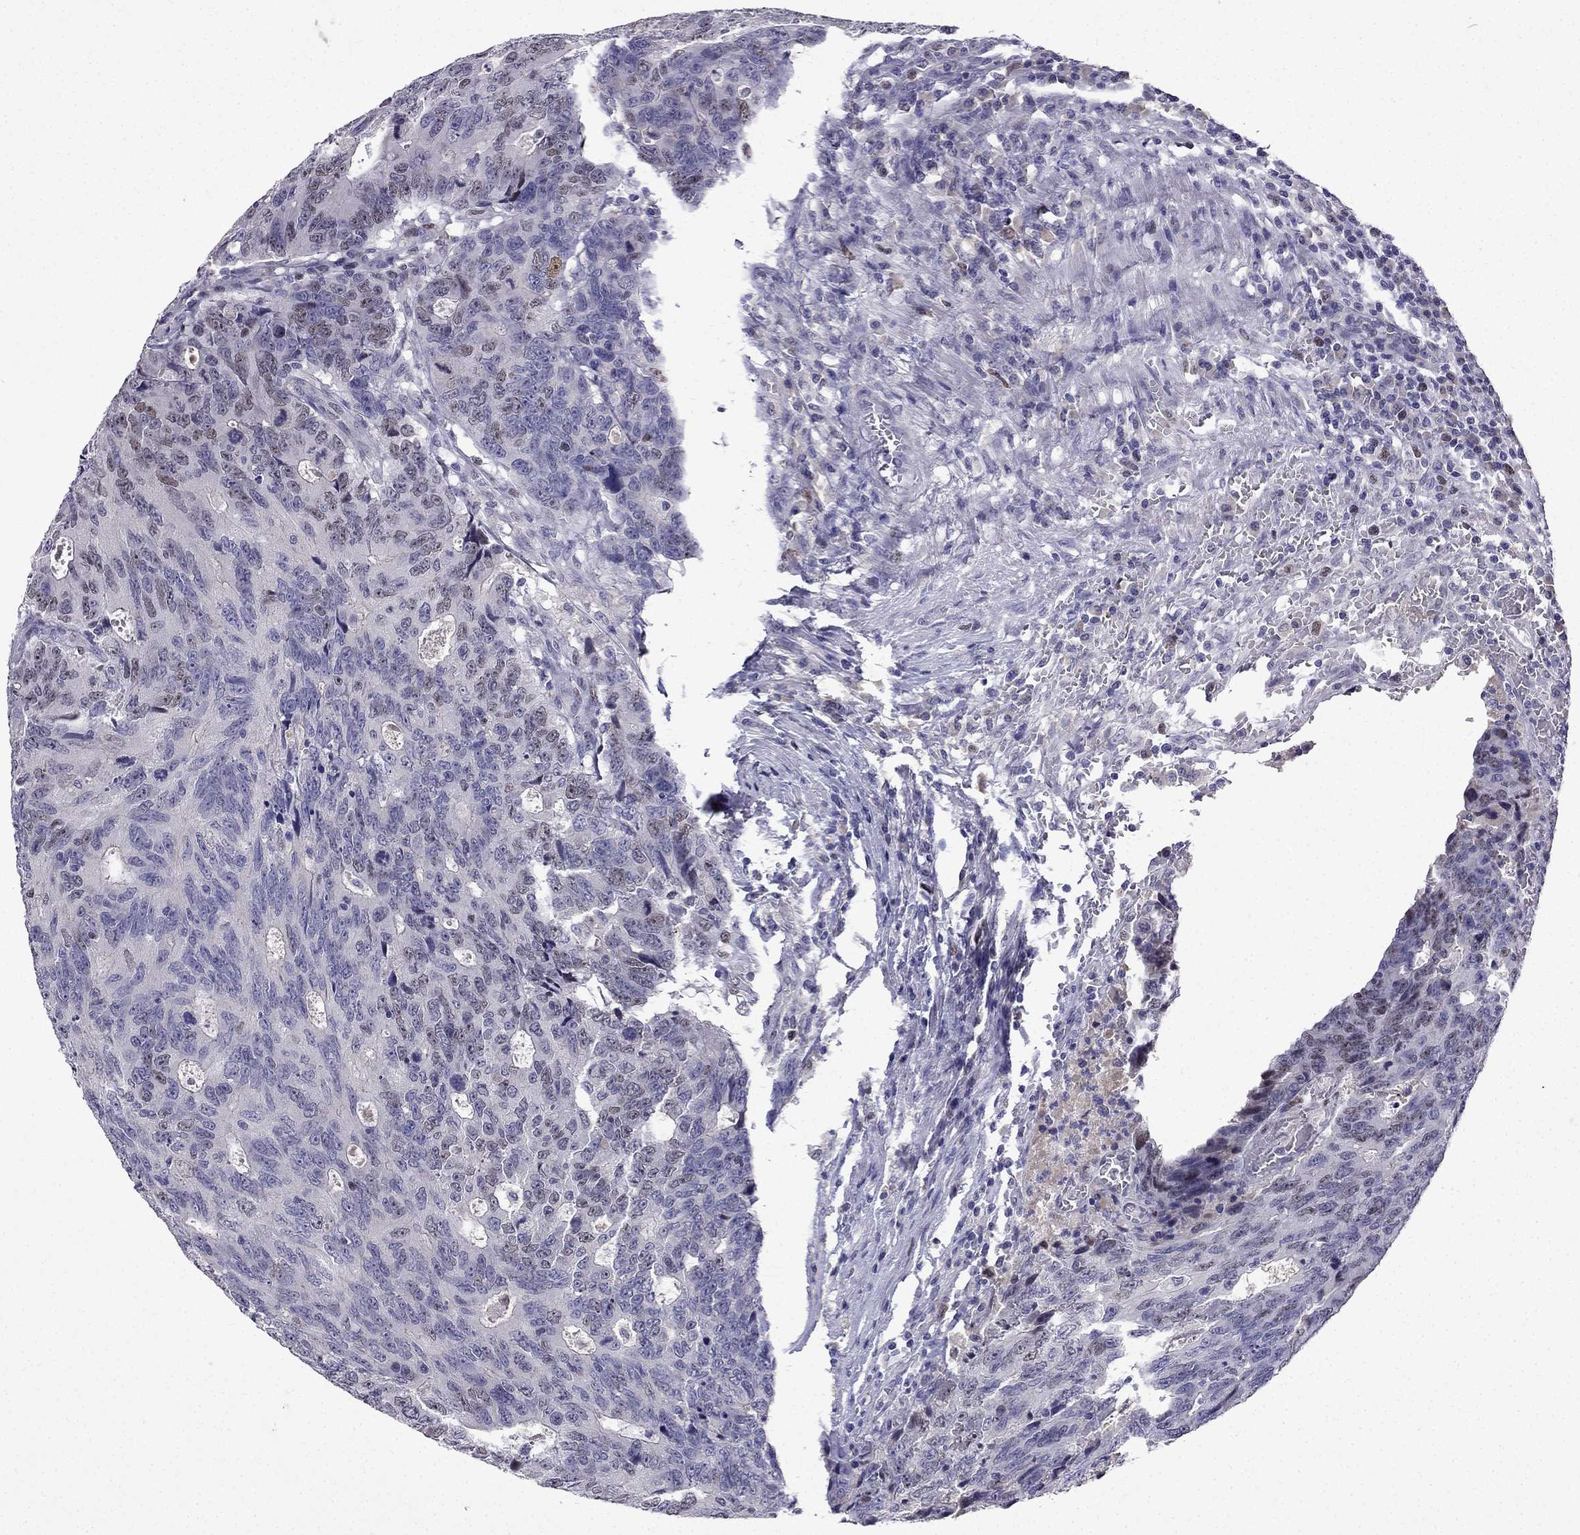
{"staining": {"intensity": "weak", "quantity": "<25%", "location": "nuclear"}, "tissue": "colorectal cancer", "cell_type": "Tumor cells", "image_type": "cancer", "snomed": [{"axis": "morphology", "description": "Adenocarcinoma, NOS"}, {"axis": "topography", "description": "Colon"}], "caption": "Adenocarcinoma (colorectal) was stained to show a protein in brown. There is no significant positivity in tumor cells.", "gene": "UHRF1", "patient": {"sex": "female", "age": 77}}